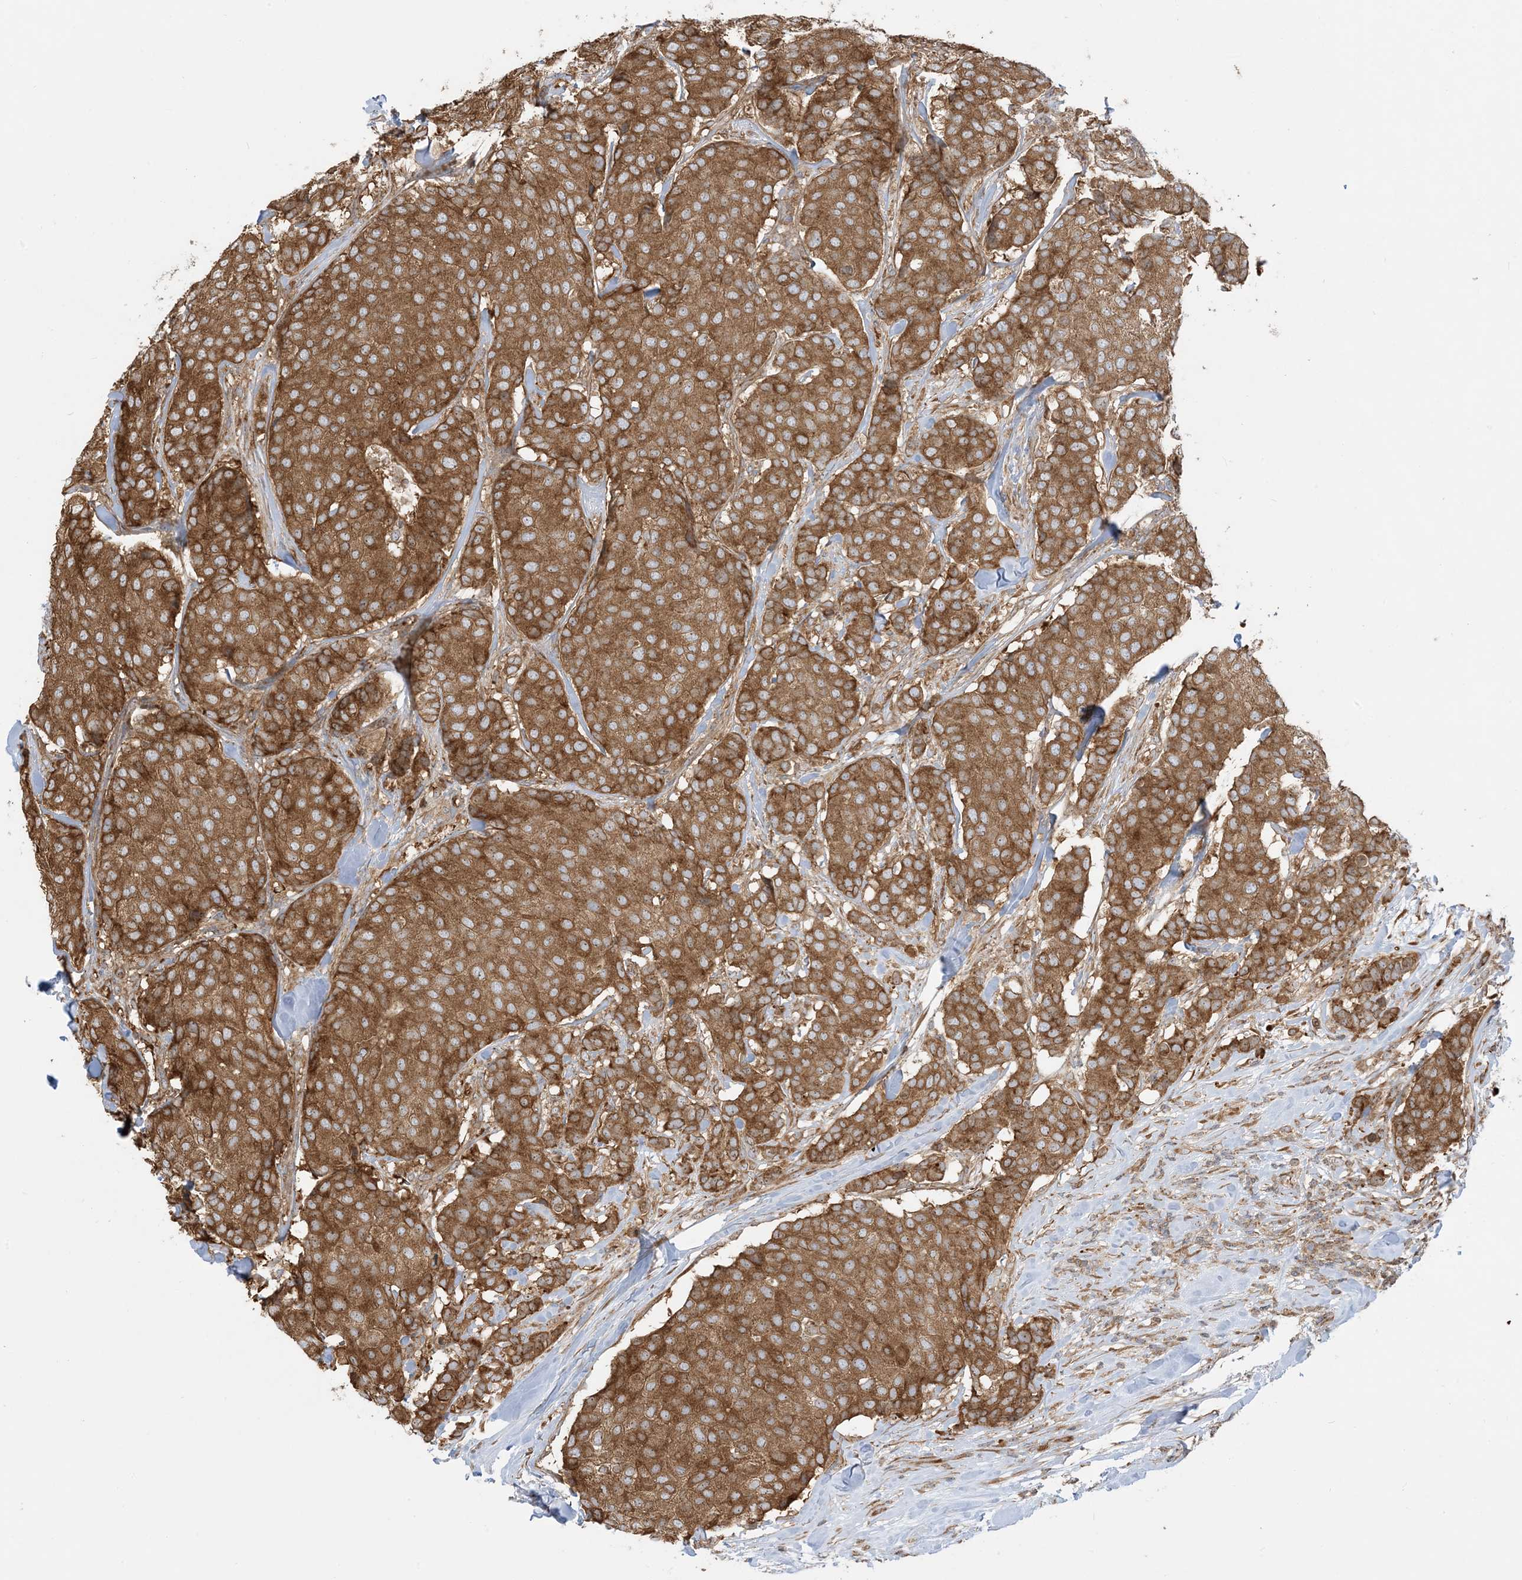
{"staining": {"intensity": "strong", "quantity": ">75%", "location": "cytoplasmic/membranous"}, "tissue": "breast cancer", "cell_type": "Tumor cells", "image_type": "cancer", "snomed": [{"axis": "morphology", "description": "Duct carcinoma"}, {"axis": "topography", "description": "Breast"}], "caption": "Protein expression analysis of human breast infiltrating ductal carcinoma reveals strong cytoplasmic/membranous expression in approximately >75% of tumor cells.", "gene": "SRP72", "patient": {"sex": "female", "age": 75}}